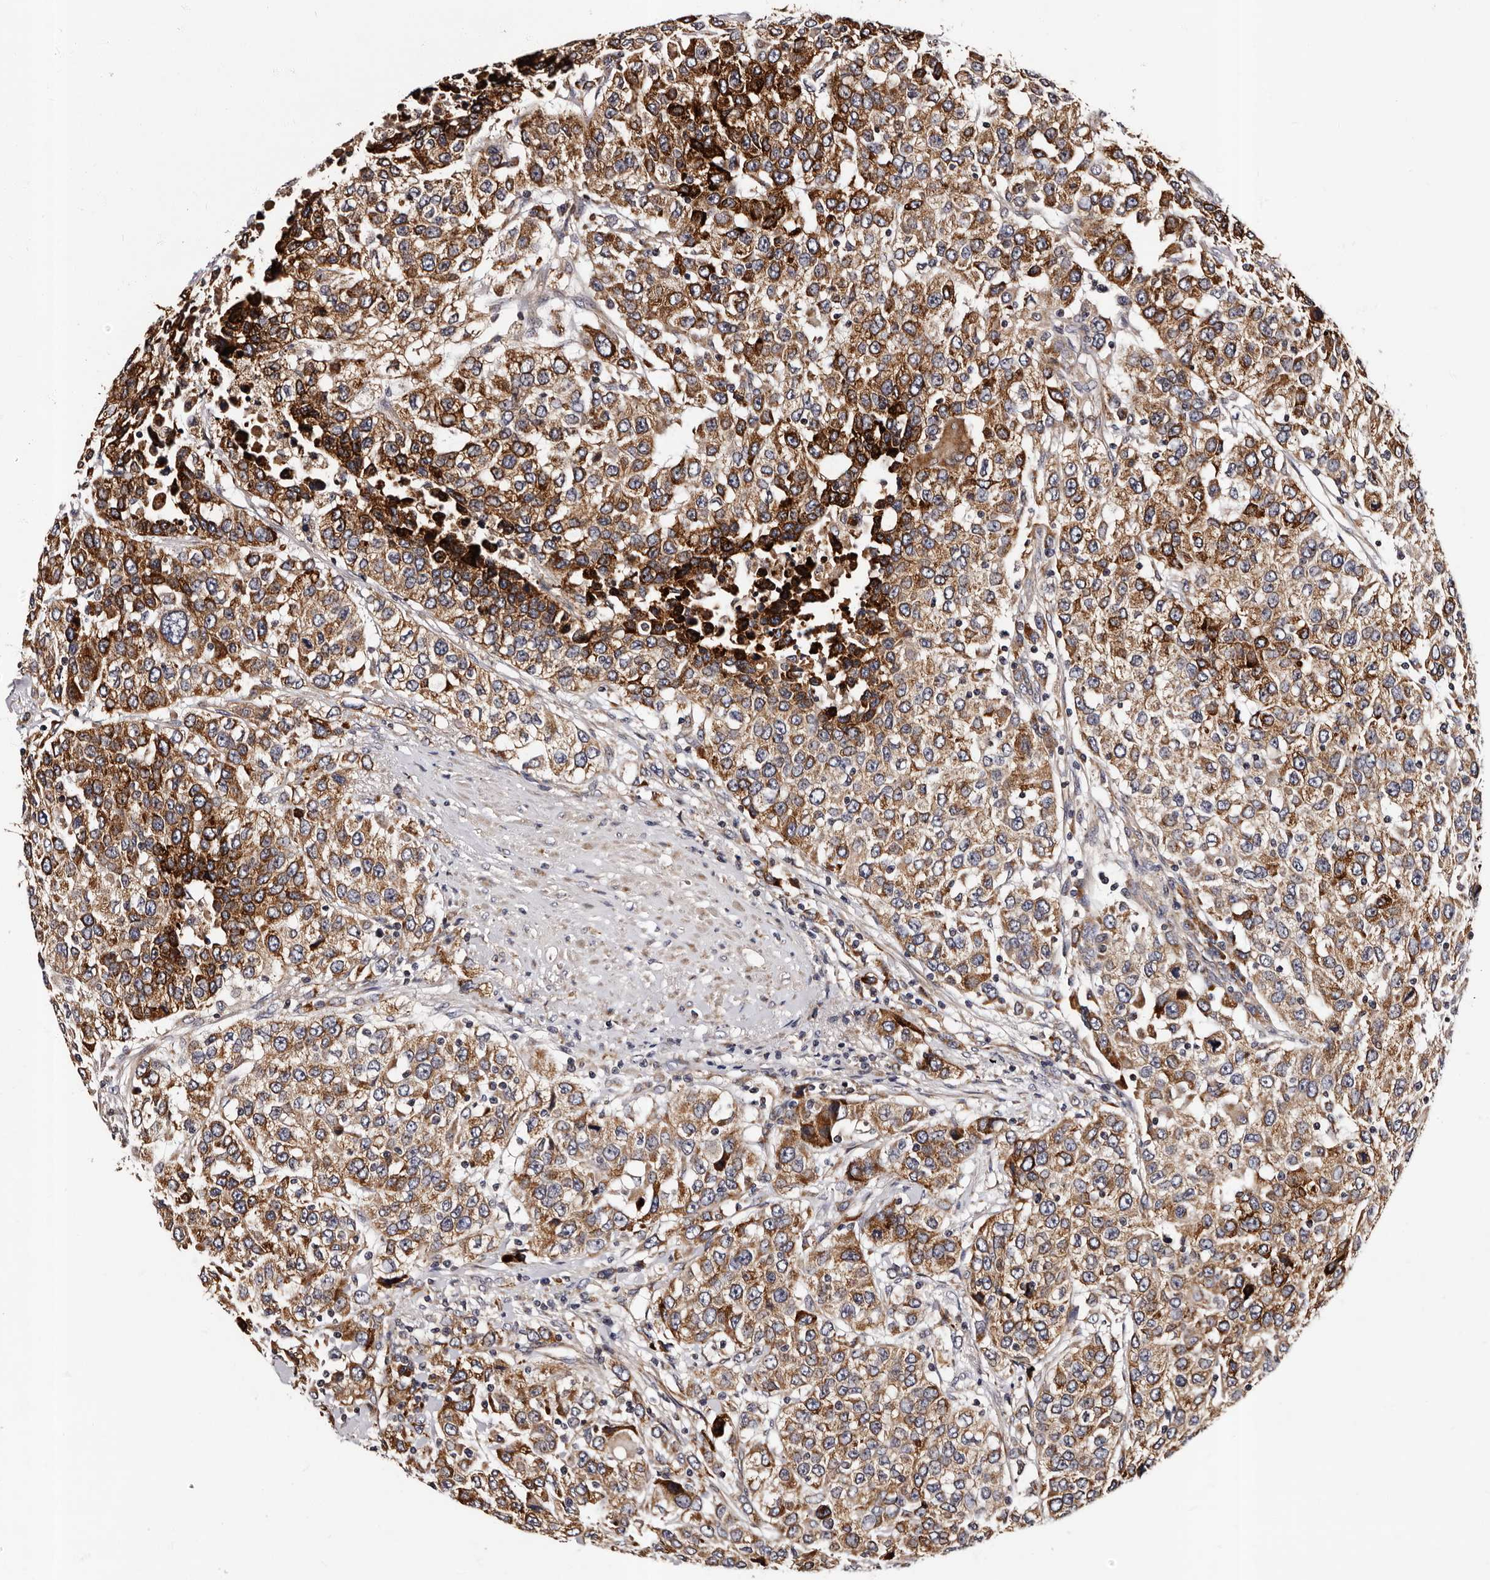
{"staining": {"intensity": "strong", "quantity": "25%-75%", "location": "cytoplasmic/membranous"}, "tissue": "urothelial cancer", "cell_type": "Tumor cells", "image_type": "cancer", "snomed": [{"axis": "morphology", "description": "Urothelial carcinoma, High grade"}, {"axis": "topography", "description": "Urinary bladder"}], "caption": "IHC (DAB) staining of human urothelial cancer shows strong cytoplasmic/membranous protein positivity in about 25%-75% of tumor cells. (DAB (3,3'-diaminobenzidine) IHC, brown staining for protein, blue staining for nuclei).", "gene": "ADCK5", "patient": {"sex": "female", "age": 80}}